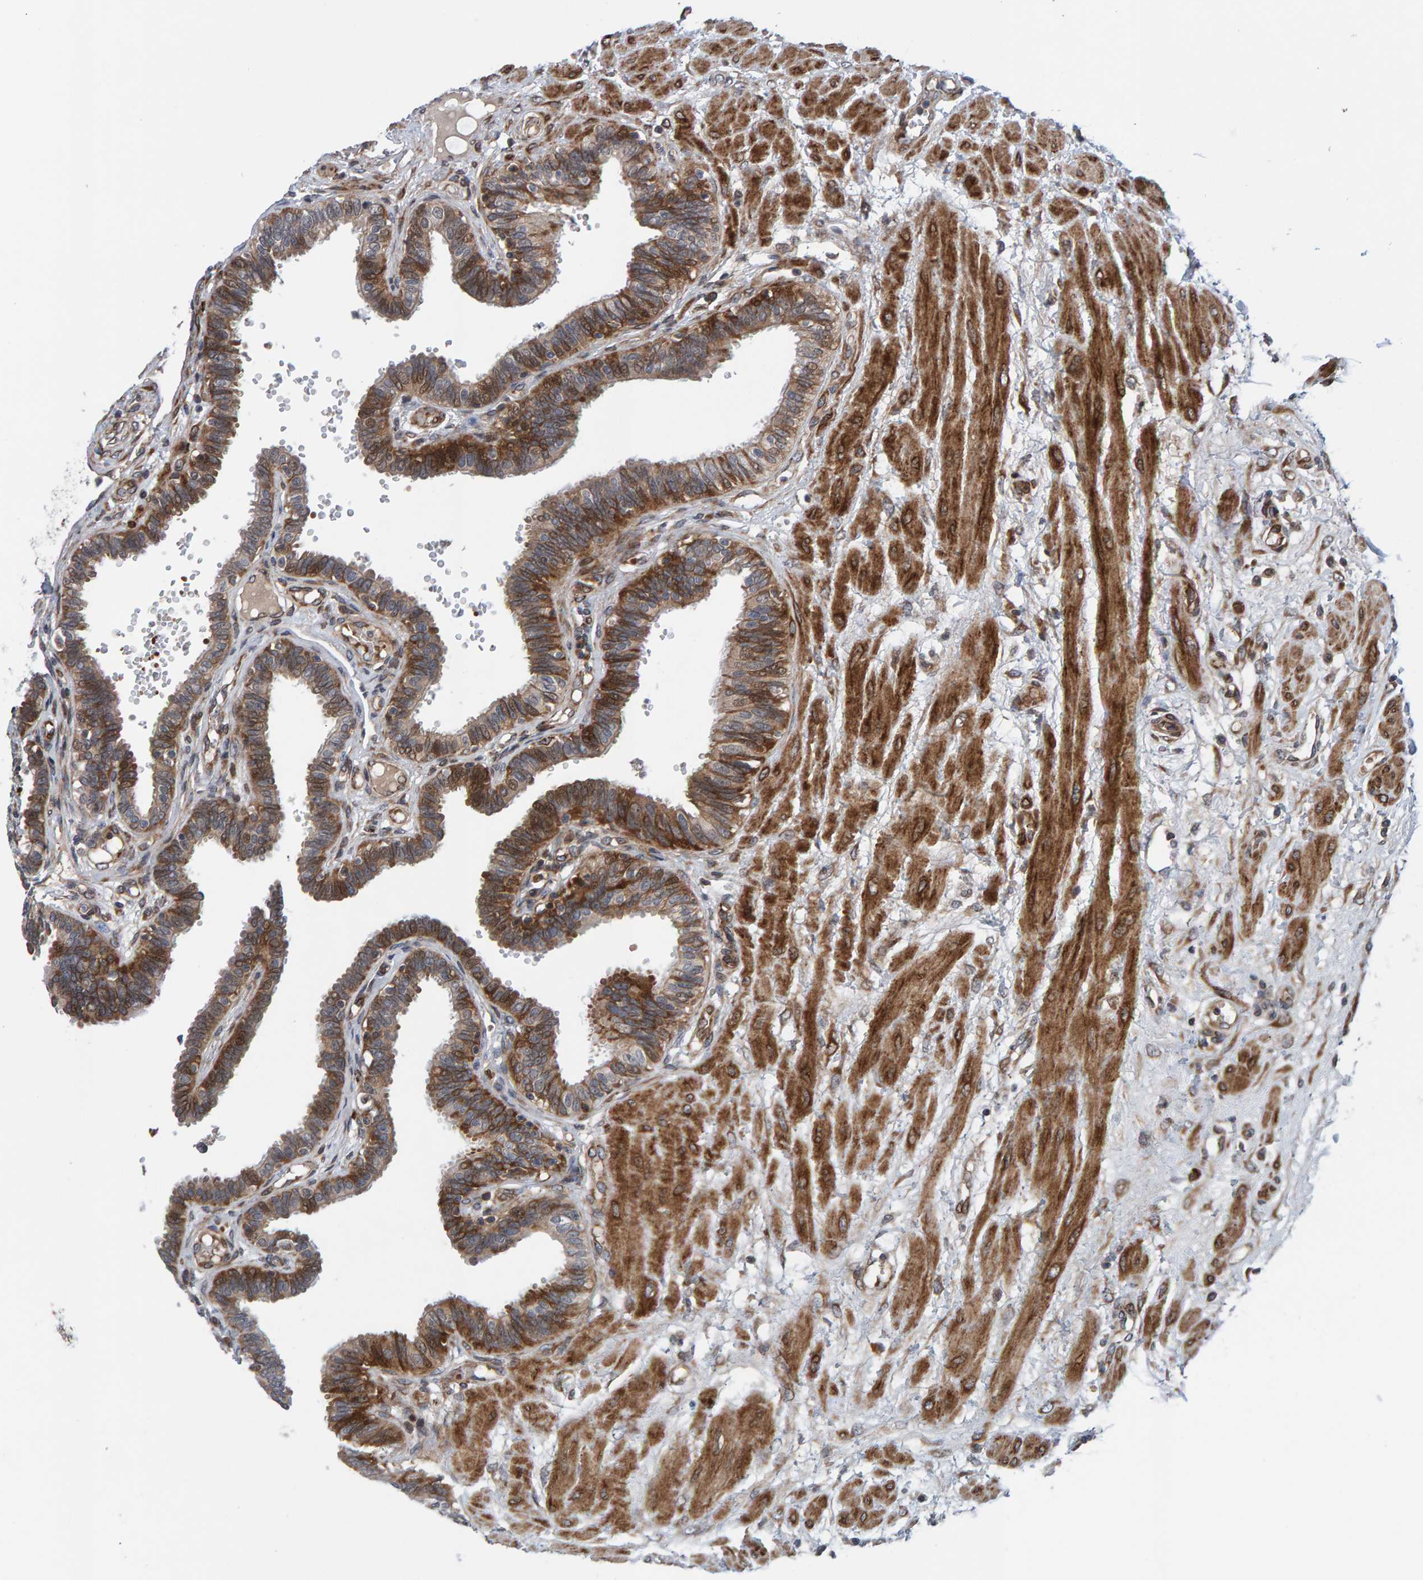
{"staining": {"intensity": "moderate", "quantity": ">75%", "location": "cytoplasmic/membranous"}, "tissue": "fallopian tube", "cell_type": "Glandular cells", "image_type": "normal", "snomed": [{"axis": "morphology", "description": "Normal tissue, NOS"}, {"axis": "topography", "description": "Fallopian tube"}], "caption": "Normal fallopian tube demonstrates moderate cytoplasmic/membranous expression in about >75% of glandular cells.", "gene": "MFSD6L", "patient": {"sex": "female", "age": 32}}